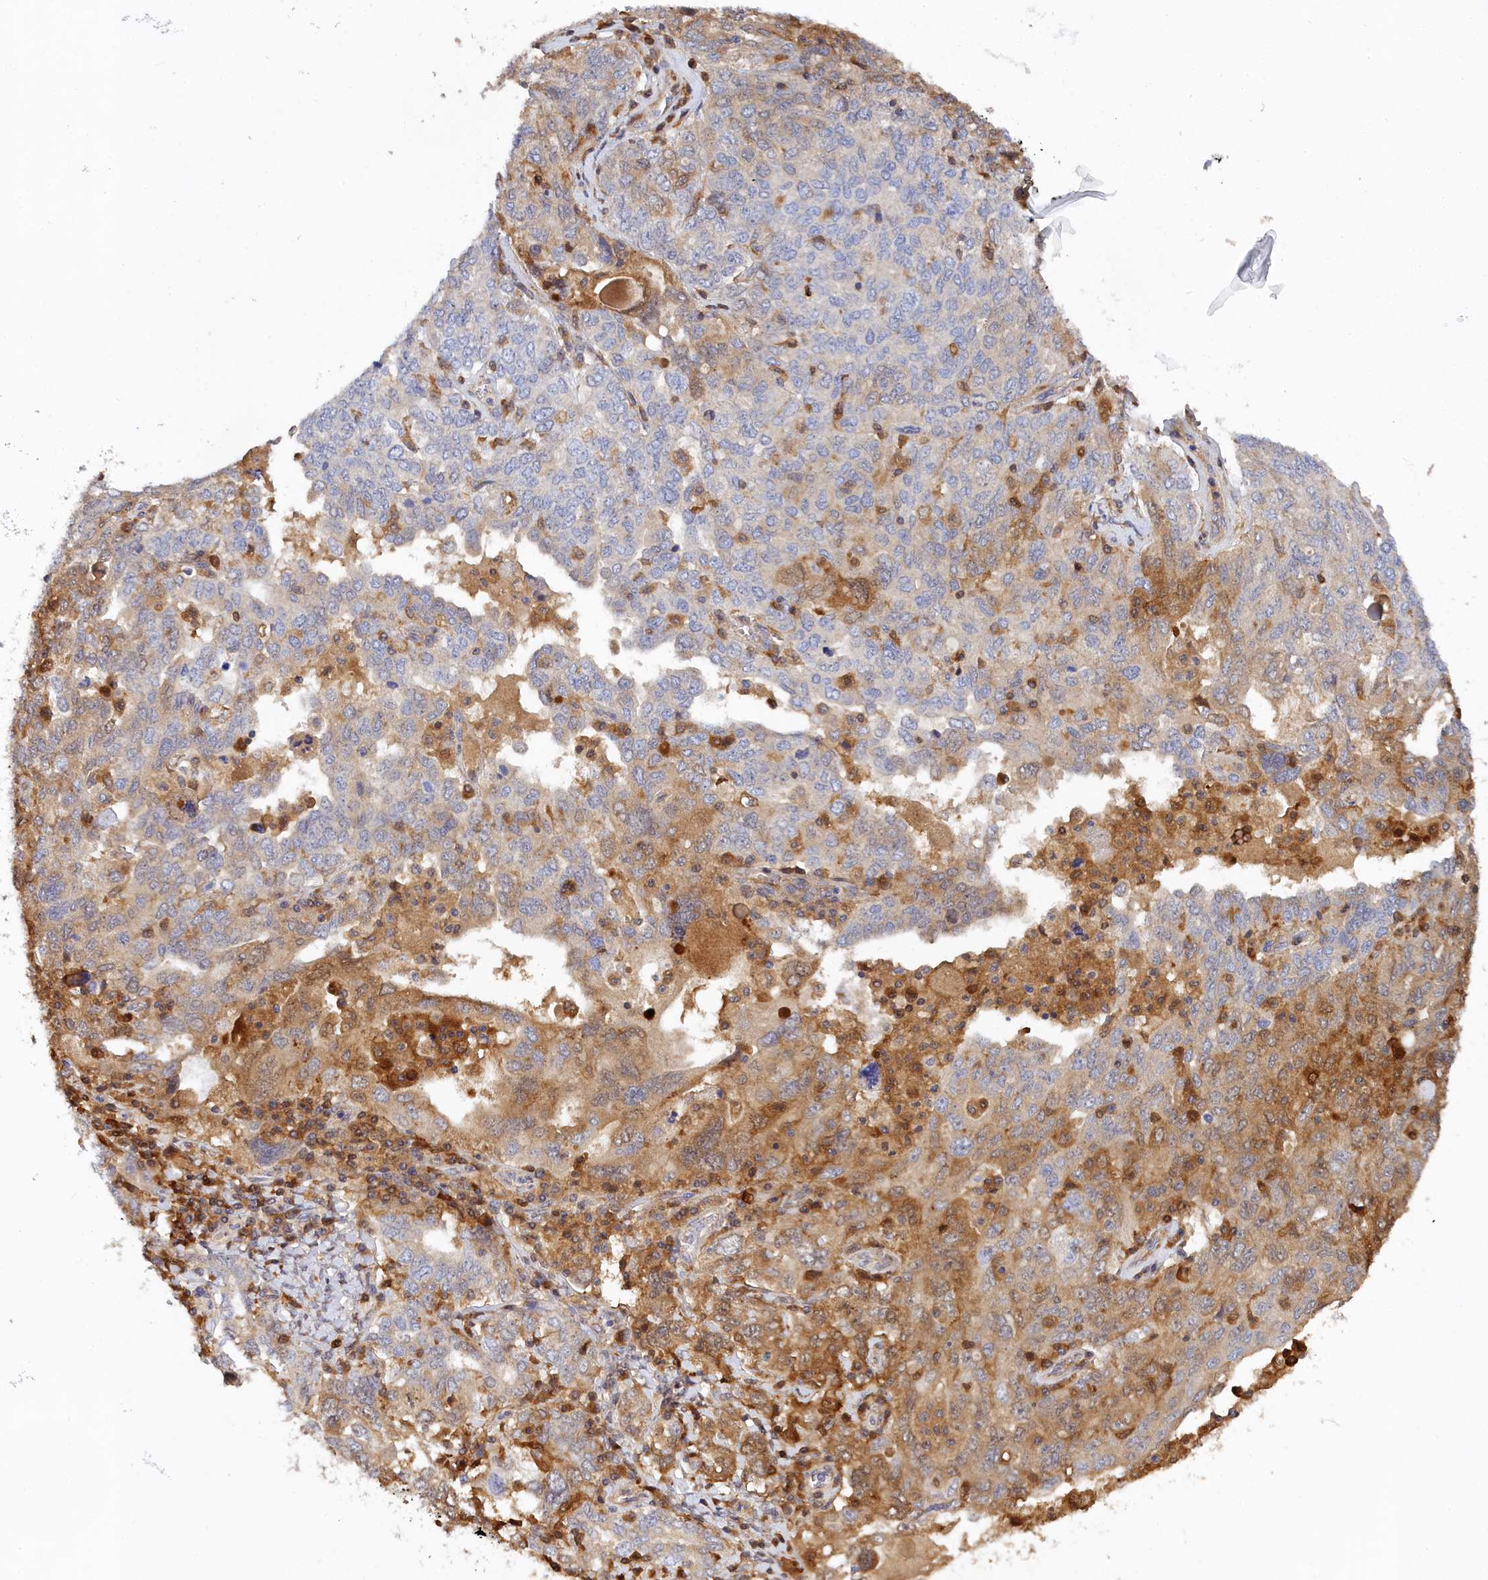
{"staining": {"intensity": "moderate", "quantity": "<25%", "location": "cytoplasmic/membranous"}, "tissue": "ovarian cancer", "cell_type": "Tumor cells", "image_type": "cancer", "snomed": [{"axis": "morphology", "description": "Carcinoma, endometroid"}, {"axis": "topography", "description": "Ovary"}], "caption": "IHC image of ovarian cancer (endometroid carcinoma) stained for a protein (brown), which demonstrates low levels of moderate cytoplasmic/membranous expression in about <25% of tumor cells.", "gene": "SPATA5L1", "patient": {"sex": "female", "age": 62}}